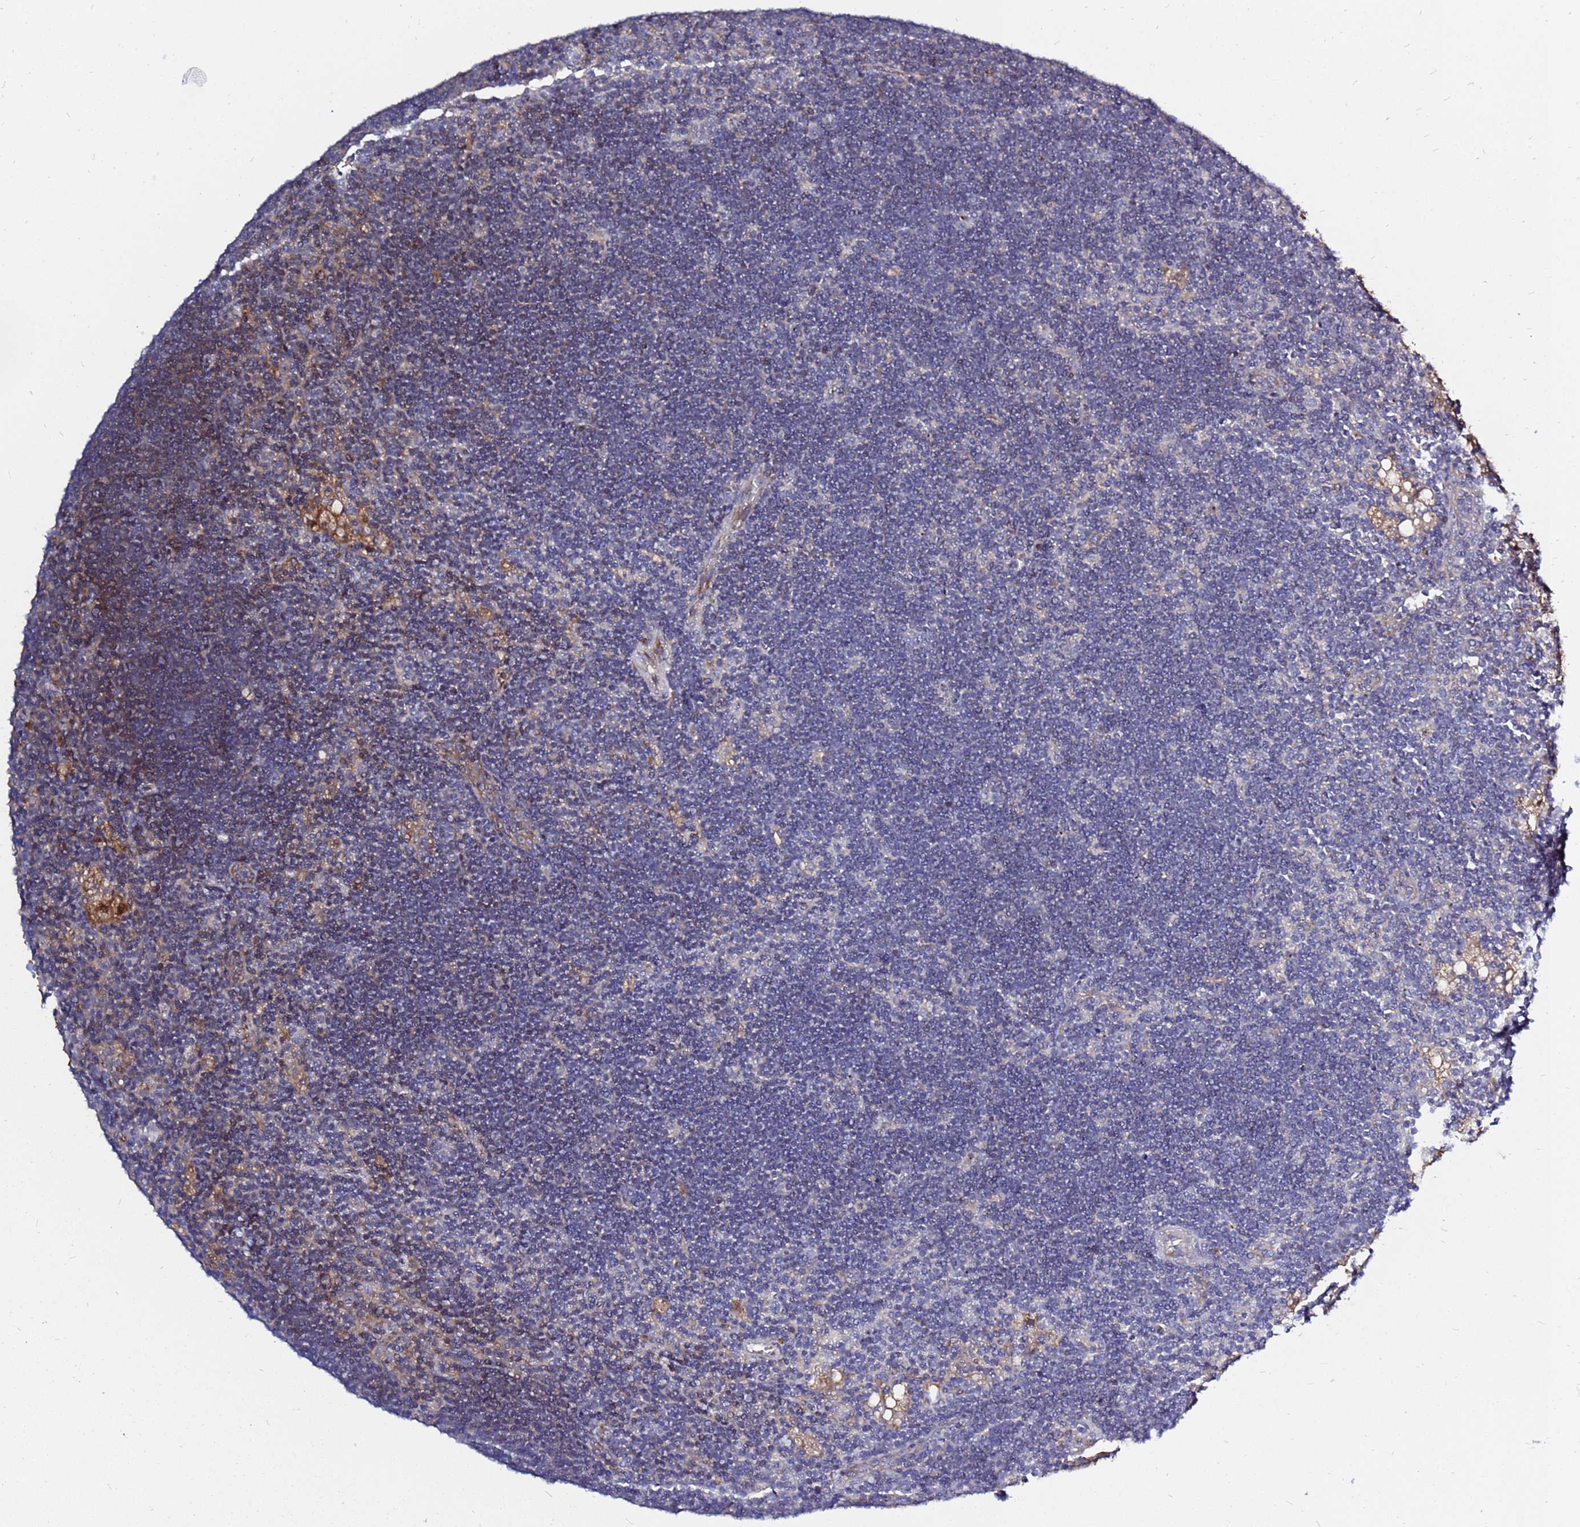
{"staining": {"intensity": "negative", "quantity": "none", "location": "none"}, "tissue": "lymph node", "cell_type": "Germinal center cells", "image_type": "normal", "snomed": [{"axis": "morphology", "description": "Normal tissue, NOS"}, {"axis": "topography", "description": "Lymph node"}], "caption": "Lymph node stained for a protein using immunohistochemistry demonstrates no expression germinal center cells.", "gene": "MOB2", "patient": {"sex": "male", "age": 24}}